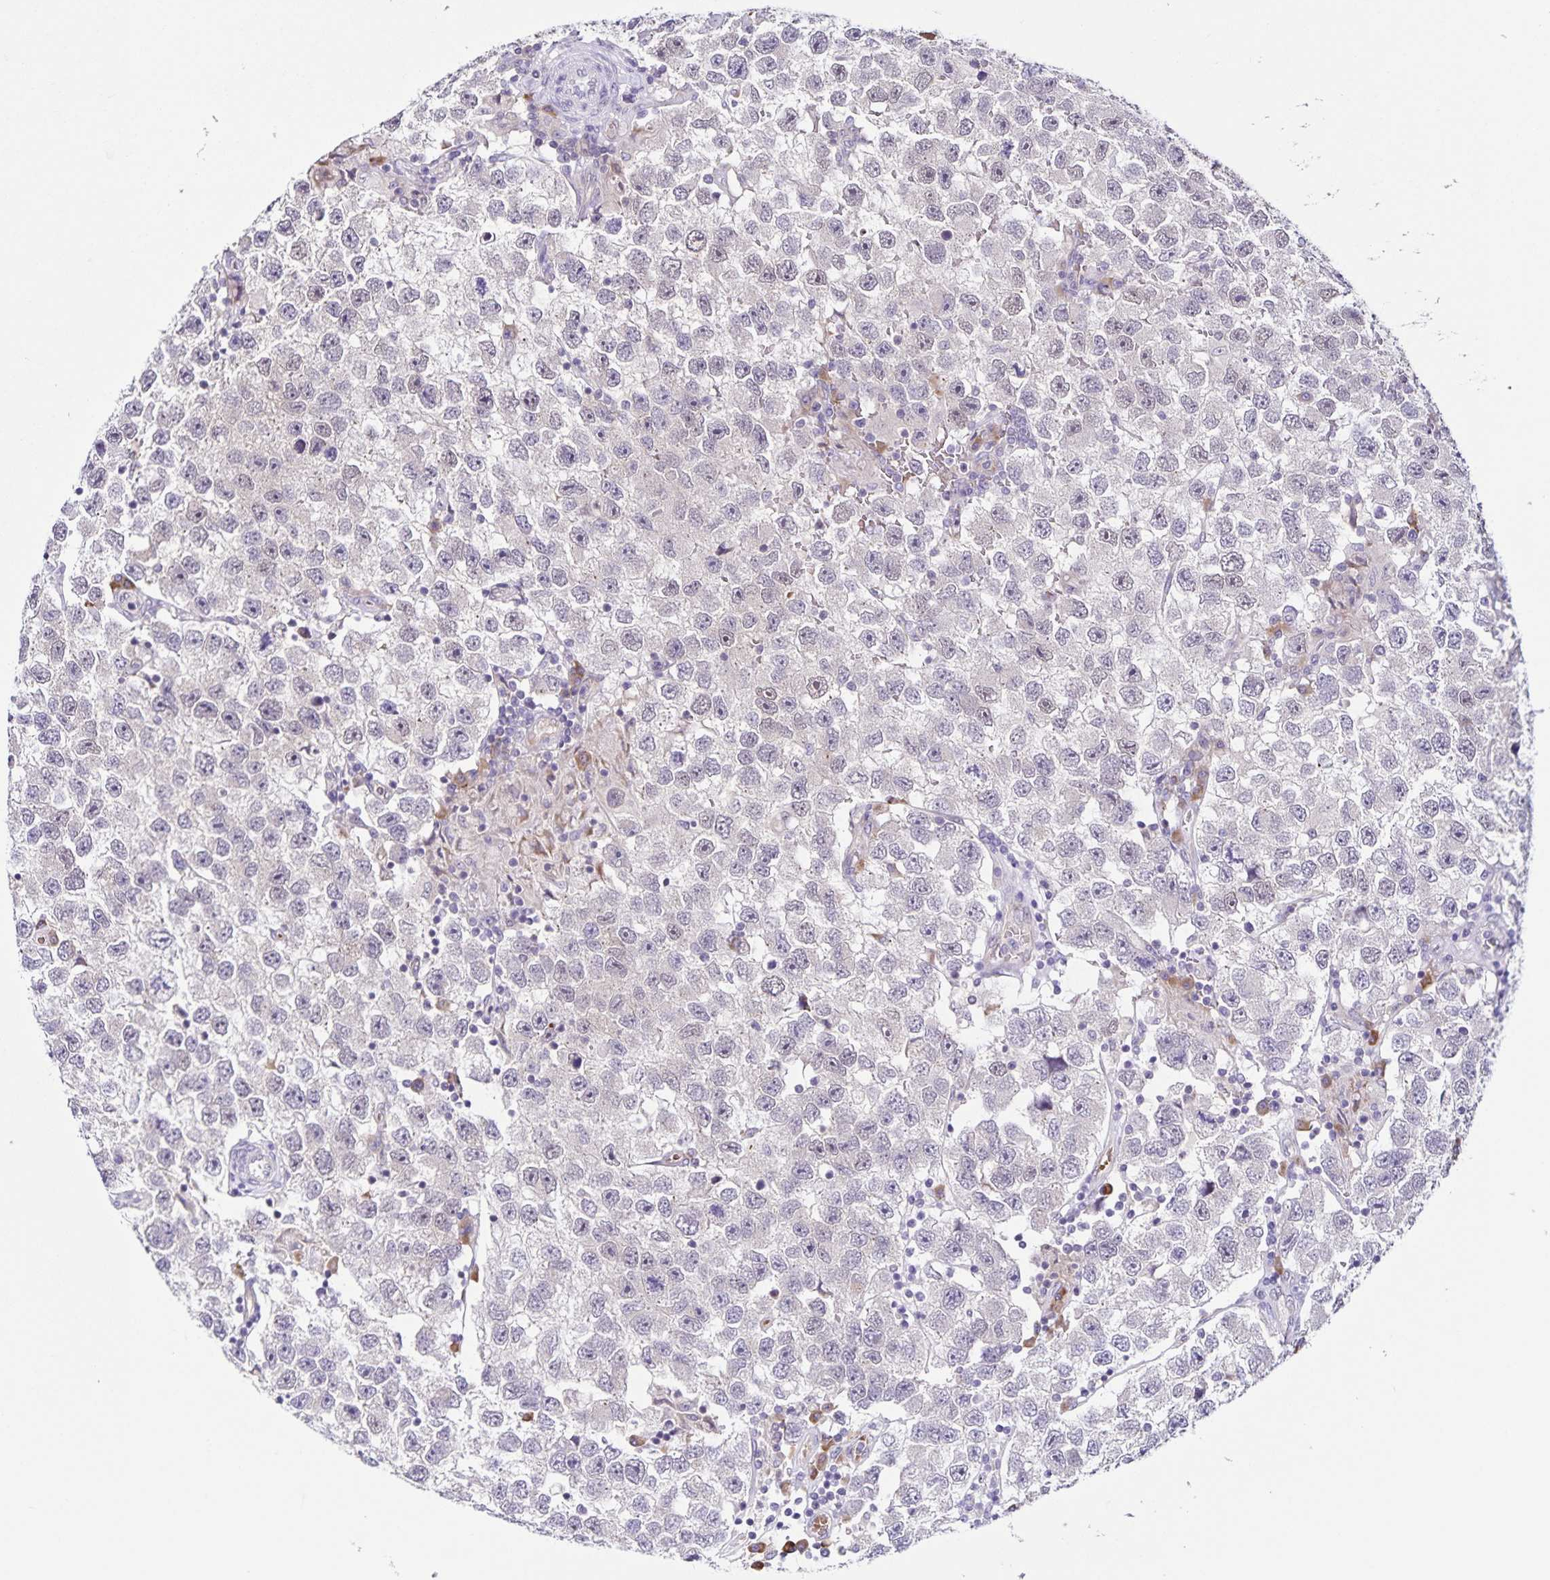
{"staining": {"intensity": "weak", "quantity": "<25%", "location": "nuclear"}, "tissue": "testis cancer", "cell_type": "Tumor cells", "image_type": "cancer", "snomed": [{"axis": "morphology", "description": "Seminoma, NOS"}, {"axis": "topography", "description": "Testis"}], "caption": "The immunohistochemistry (IHC) image has no significant staining in tumor cells of testis seminoma tissue.", "gene": "STPG4", "patient": {"sex": "male", "age": 26}}